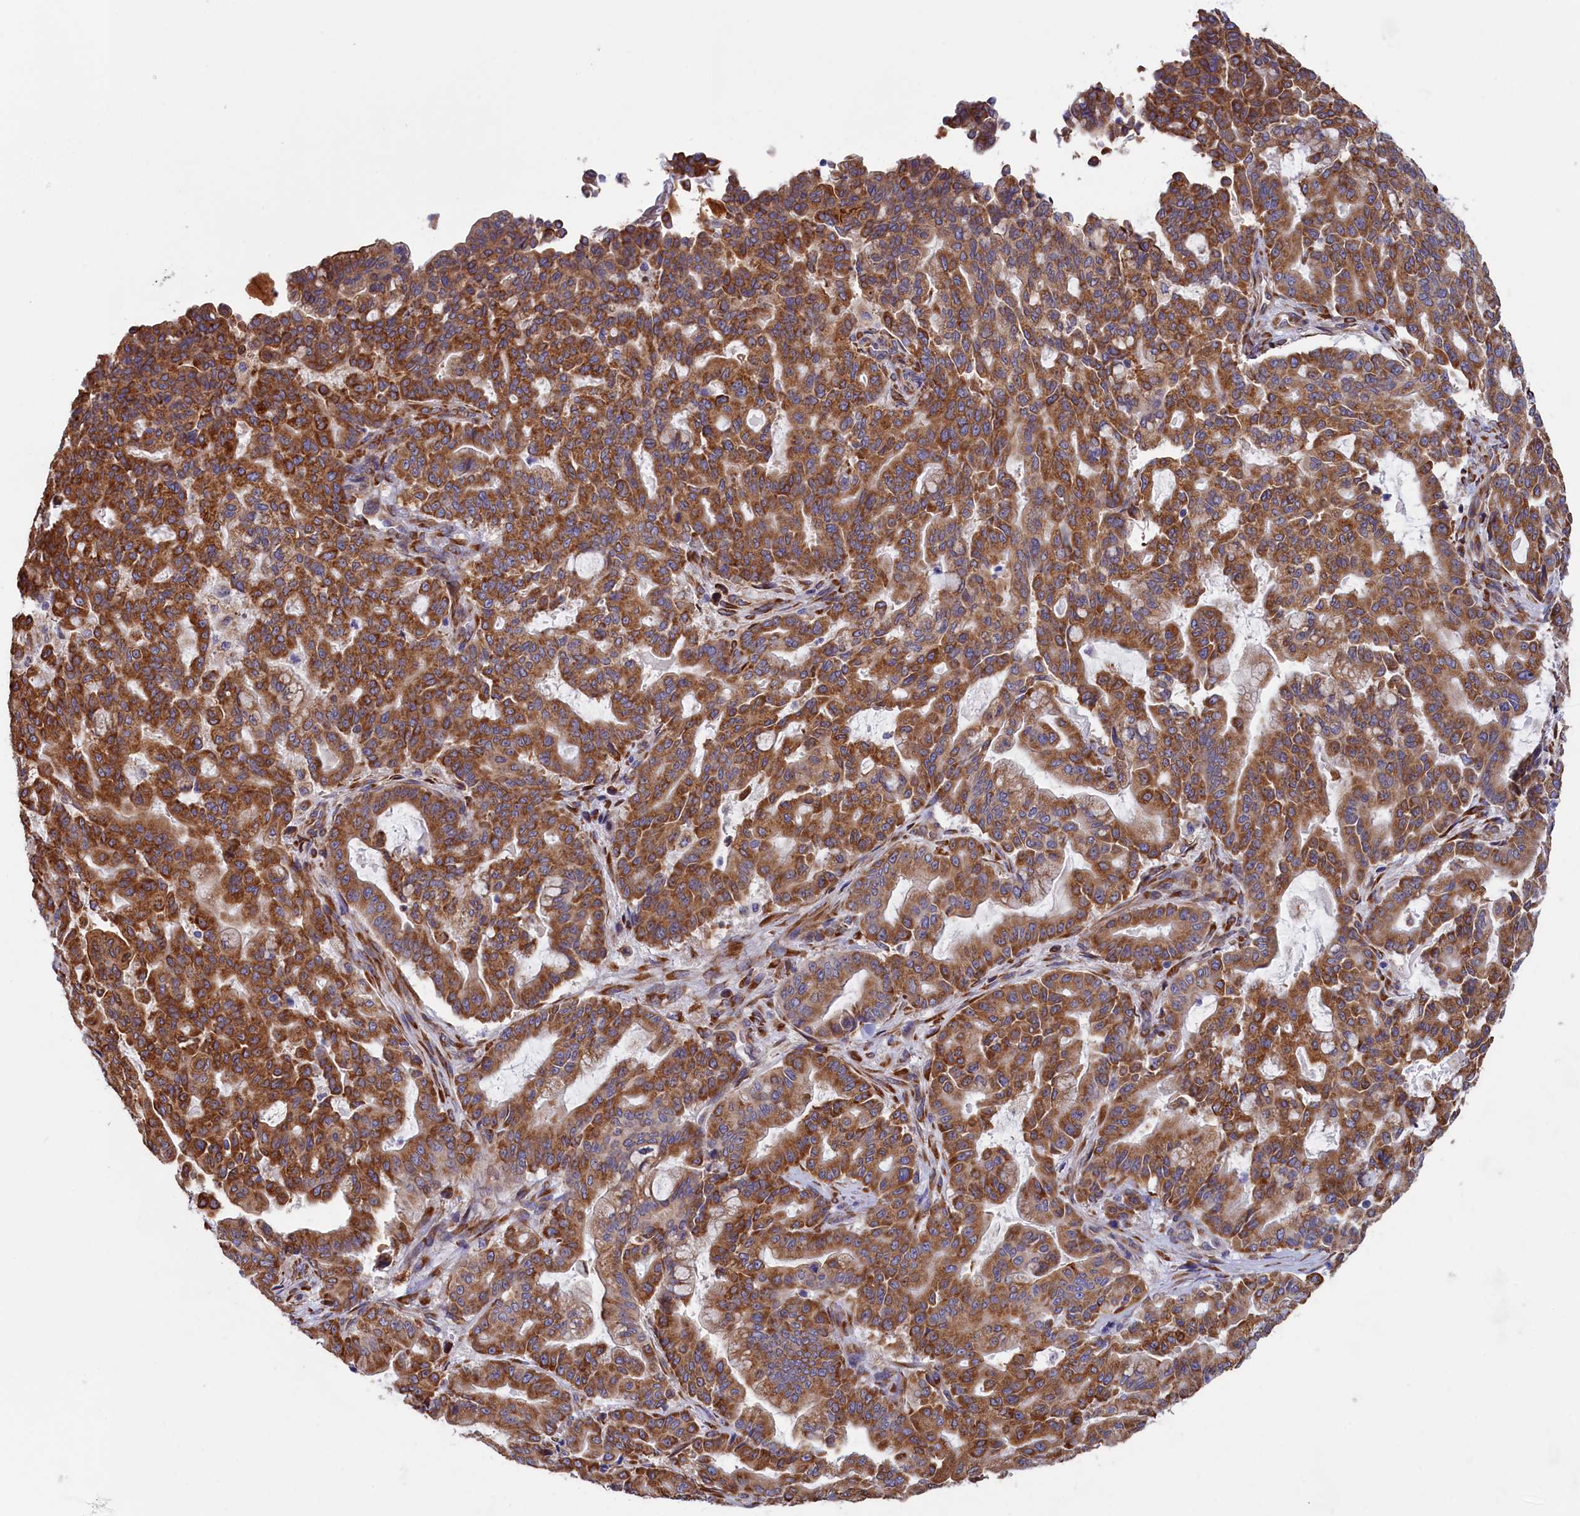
{"staining": {"intensity": "moderate", "quantity": ">75%", "location": "cytoplasmic/membranous"}, "tissue": "pancreatic cancer", "cell_type": "Tumor cells", "image_type": "cancer", "snomed": [{"axis": "morphology", "description": "Adenocarcinoma, NOS"}, {"axis": "topography", "description": "Pancreas"}], "caption": "High-power microscopy captured an immunohistochemistry (IHC) histopathology image of pancreatic adenocarcinoma, revealing moderate cytoplasmic/membranous positivity in approximately >75% of tumor cells.", "gene": "CCDC68", "patient": {"sex": "male", "age": 63}}